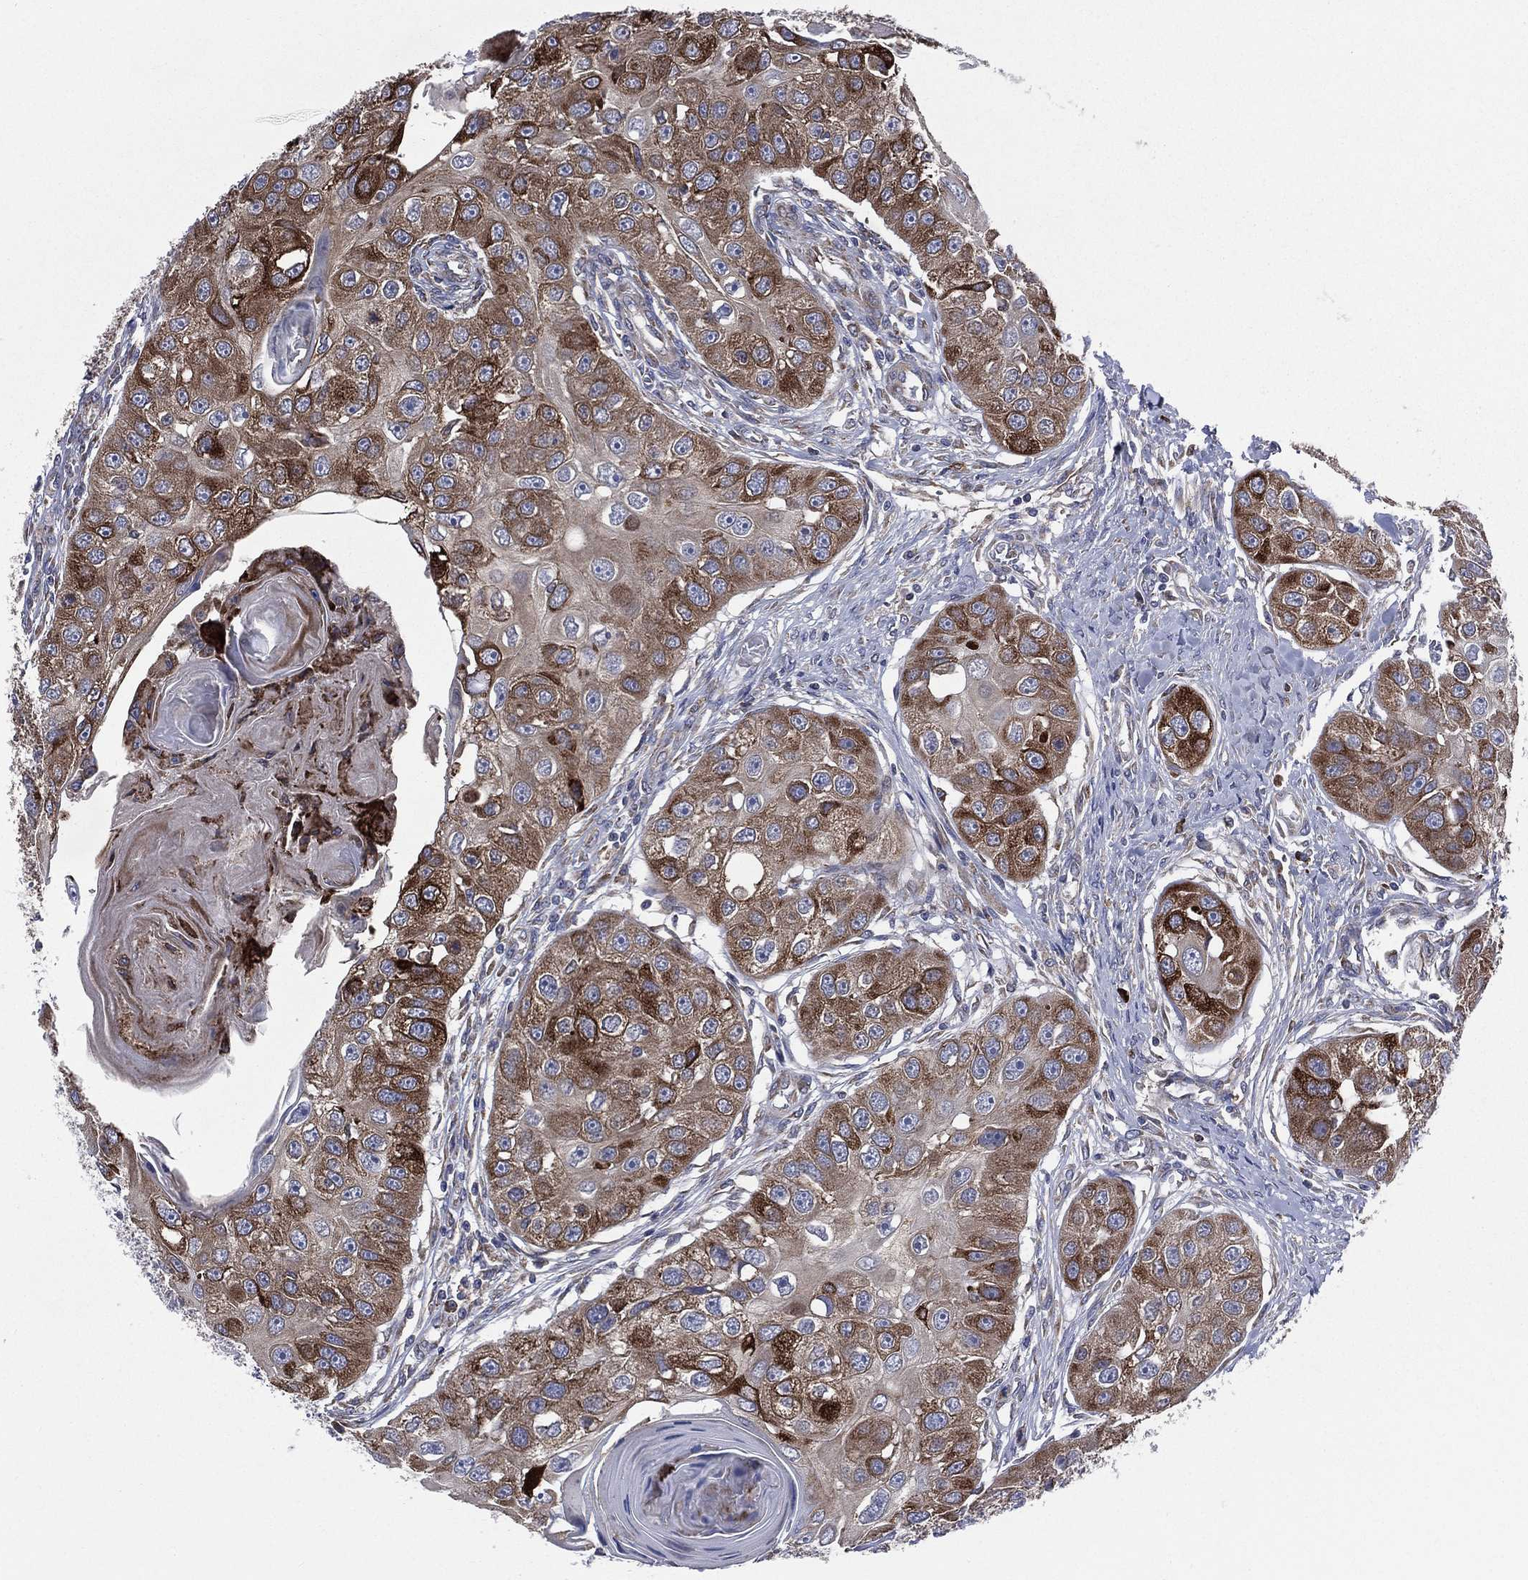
{"staining": {"intensity": "strong", "quantity": ">75%", "location": "cytoplasmic/membranous"}, "tissue": "head and neck cancer", "cell_type": "Tumor cells", "image_type": "cancer", "snomed": [{"axis": "morphology", "description": "Normal tissue, NOS"}, {"axis": "morphology", "description": "Squamous cell carcinoma, NOS"}, {"axis": "topography", "description": "Skeletal muscle"}, {"axis": "topography", "description": "Head-Neck"}], "caption": "This micrograph demonstrates immunohistochemistry (IHC) staining of human head and neck cancer, with high strong cytoplasmic/membranous staining in about >75% of tumor cells.", "gene": "CCDC159", "patient": {"sex": "male", "age": 51}}